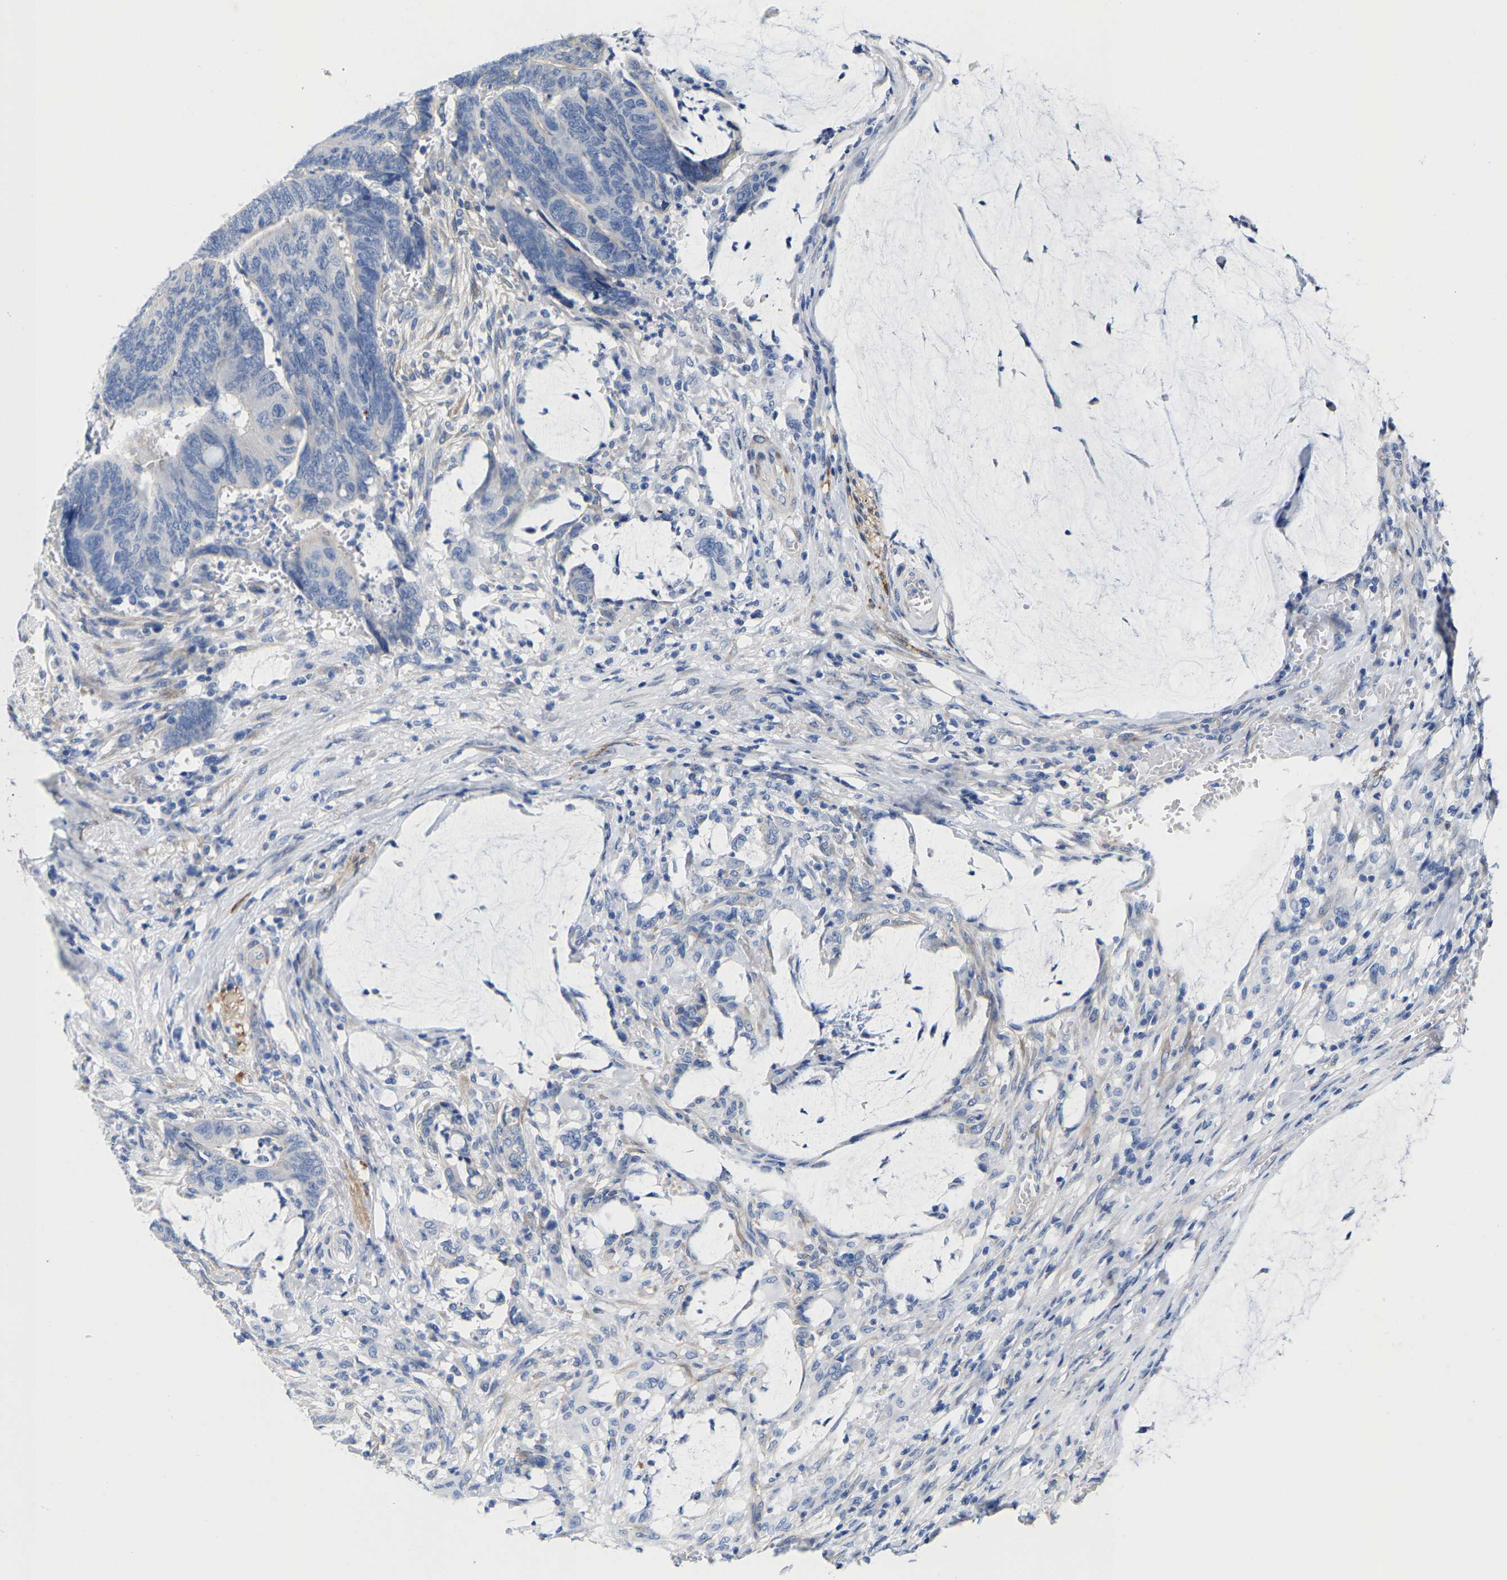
{"staining": {"intensity": "negative", "quantity": "none", "location": "none"}, "tissue": "colorectal cancer", "cell_type": "Tumor cells", "image_type": "cancer", "snomed": [{"axis": "morphology", "description": "Normal tissue, NOS"}, {"axis": "morphology", "description": "Adenocarcinoma, NOS"}, {"axis": "topography", "description": "Rectum"}, {"axis": "topography", "description": "Peripheral nerve tissue"}], "caption": "This is an immunohistochemistry micrograph of human colorectal adenocarcinoma. There is no staining in tumor cells.", "gene": "DSCAM", "patient": {"sex": "male", "age": 92}}